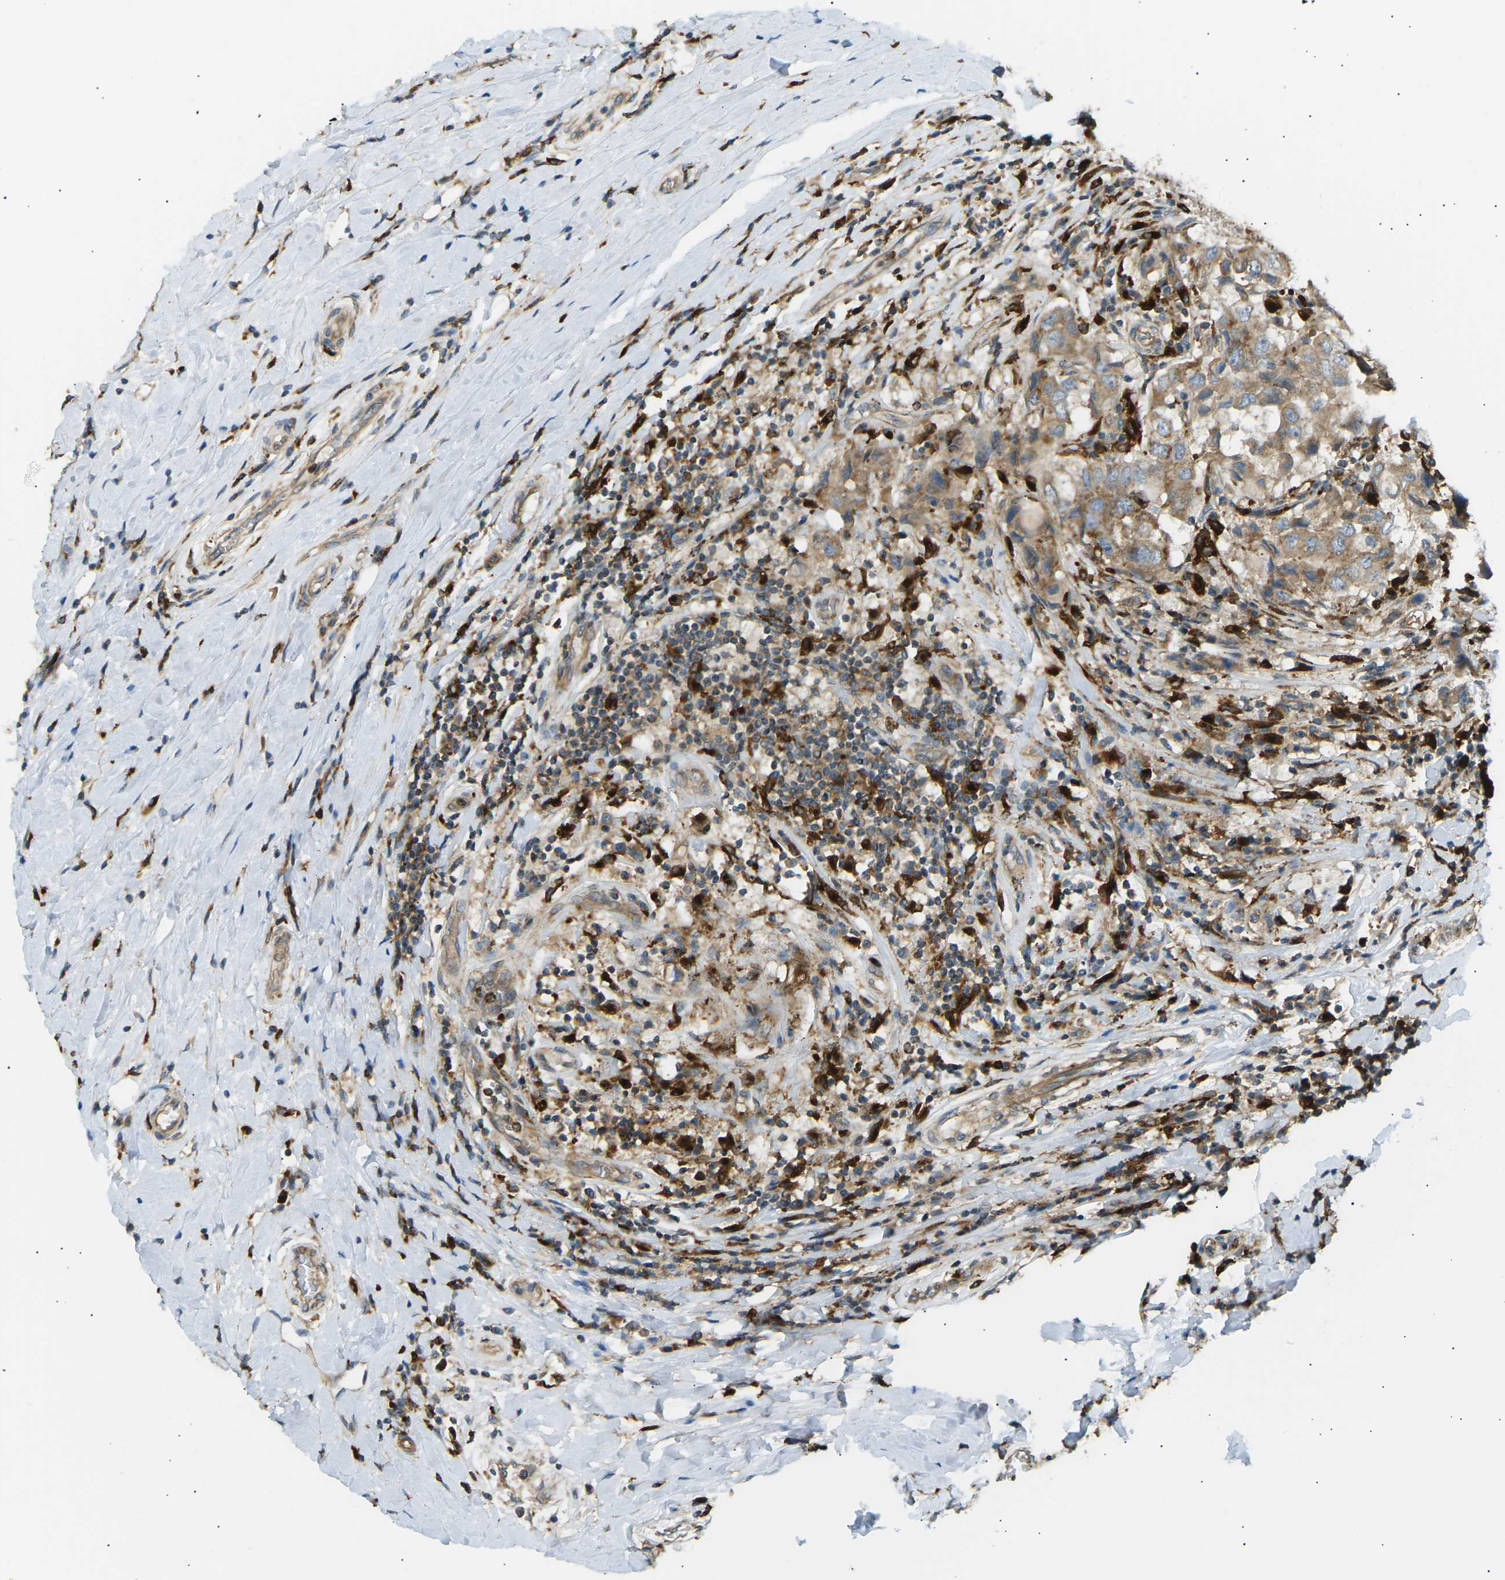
{"staining": {"intensity": "moderate", "quantity": ">75%", "location": "cytoplasmic/membranous"}, "tissue": "breast cancer", "cell_type": "Tumor cells", "image_type": "cancer", "snomed": [{"axis": "morphology", "description": "Duct carcinoma"}, {"axis": "topography", "description": "Breast"}], "caption": "Brown immunohistochemical staining in breast cancer (intraductal carcinoma) demonstrates moderate cytoplasmic/membranous staining in approximately >75% of tumor cells.", "gene": "CDK17", "patient": {"sex": "female", "age": 27}}